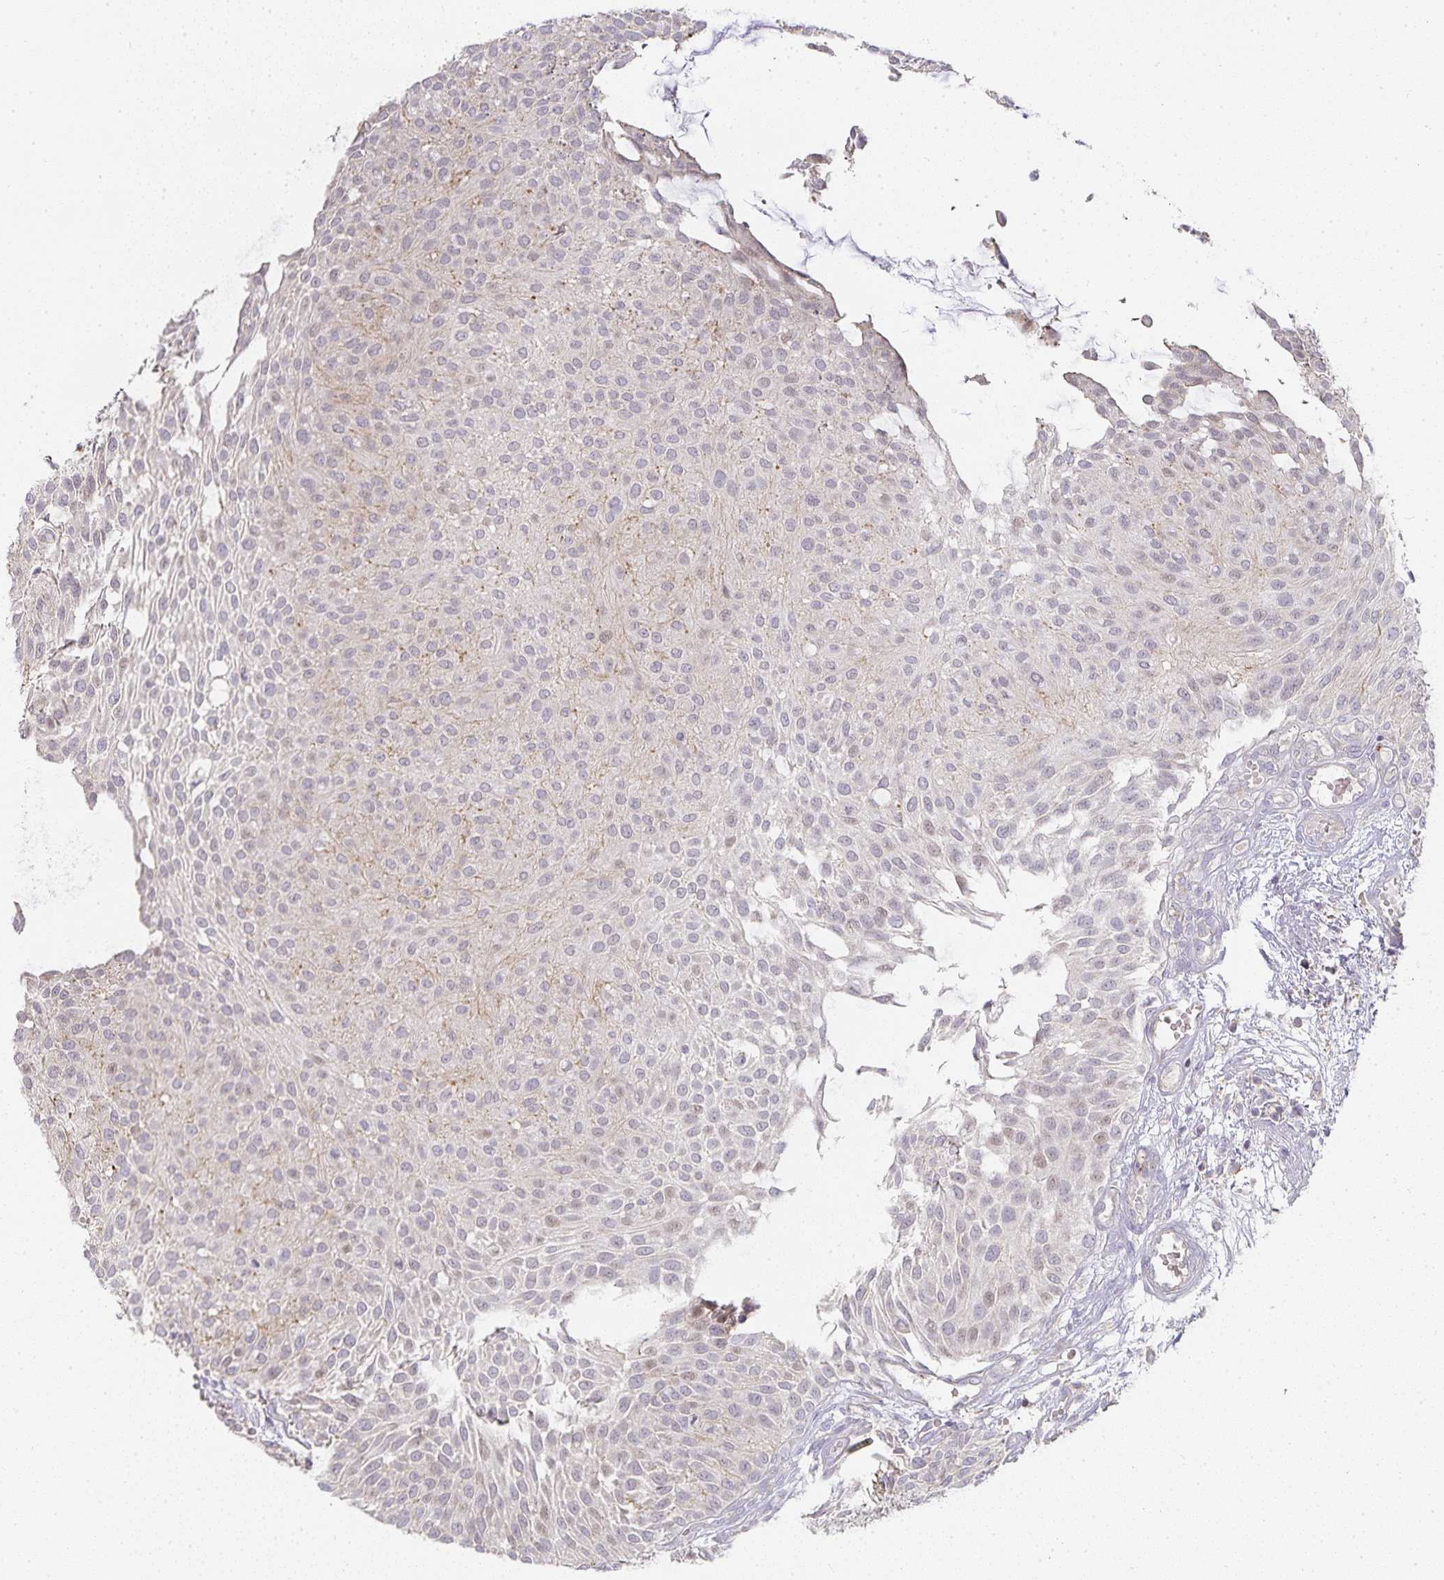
{"staining": {"intensity": "weak", "quantity": "<25%", "location": "nuclear"}, "tissue": "urothelial cancer", "cell_type": "Tumor cells", "image_type": "cancer", "snomed": [{"axis": "morphology", "description": "Urothelial carcinoma, NOS"}, {"axis": "topography", "description": "Urinary bladder"}], "caption": "Protein analysis of transitional cell carcinoma reveals no significant expression in tumor cells.", "gene": "GATA3", "patient": {"sex": "male", "age": 84}}